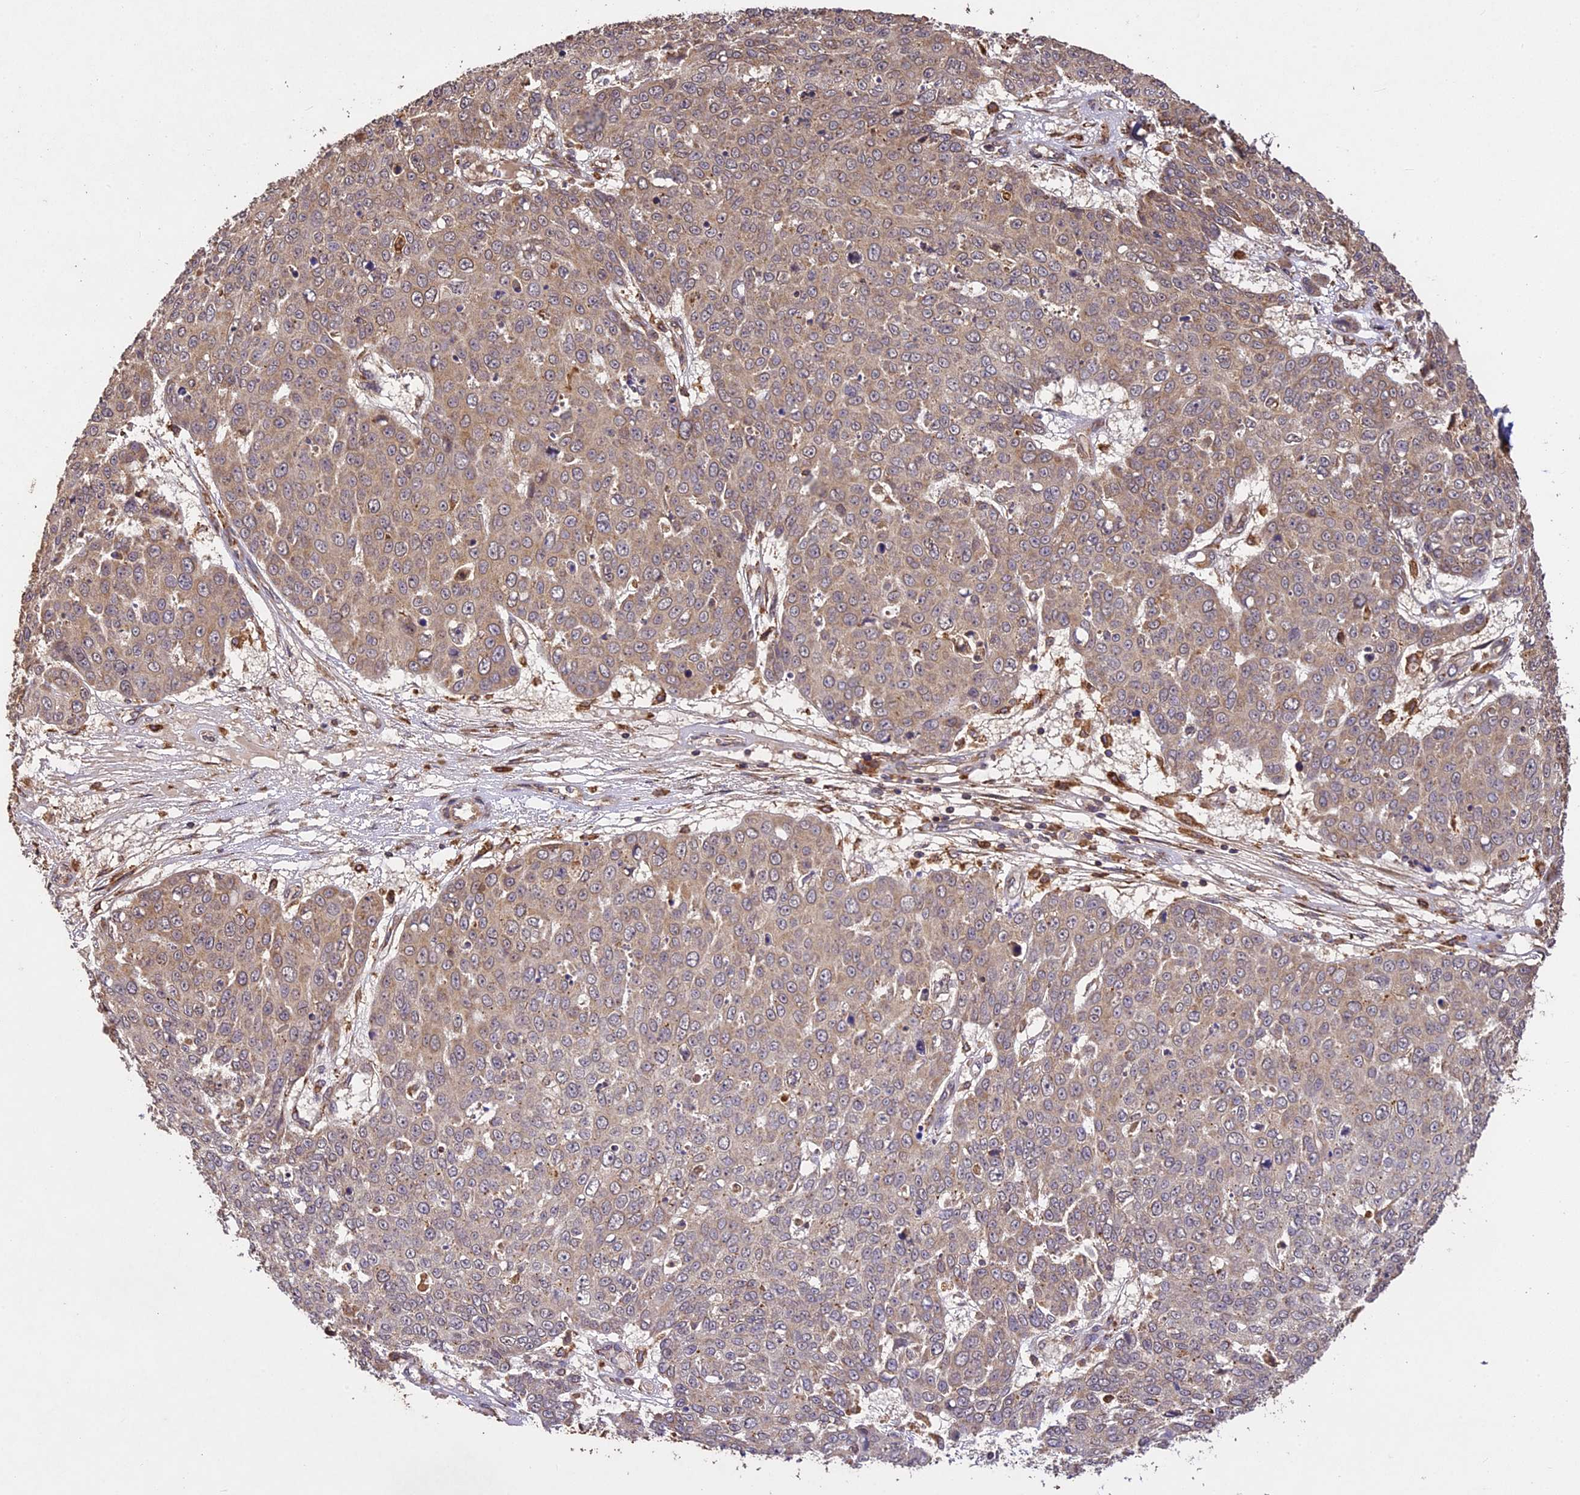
{"staining": {"intensity": "weak", "quantity": "25%-75%", "location": "cytoplasmic/membranous"}, "tissue": "skin cancer", "cell_type": "Tumor cells", "image_type": "cancer", "snomed": [{"axis": "morphology", "description": "Normal tissue, NOS"}, {"axis": "morphology", "description": "Squamous cell carcinoma, NOS"}, {"axis": "topography", "description": "Skin"}], "caption": "Skin cancer (squamous cell carcinoma) stained with DAB immunohistochemistry shows low levels of weak cytoplasmic/membranous expression in about 25%-75% of tumor cells. (brown staining indicates protein expression, while blue staining denotes nuclei).", "gene": "BRAP", "patient": {"sex": "male", "age": 72}}